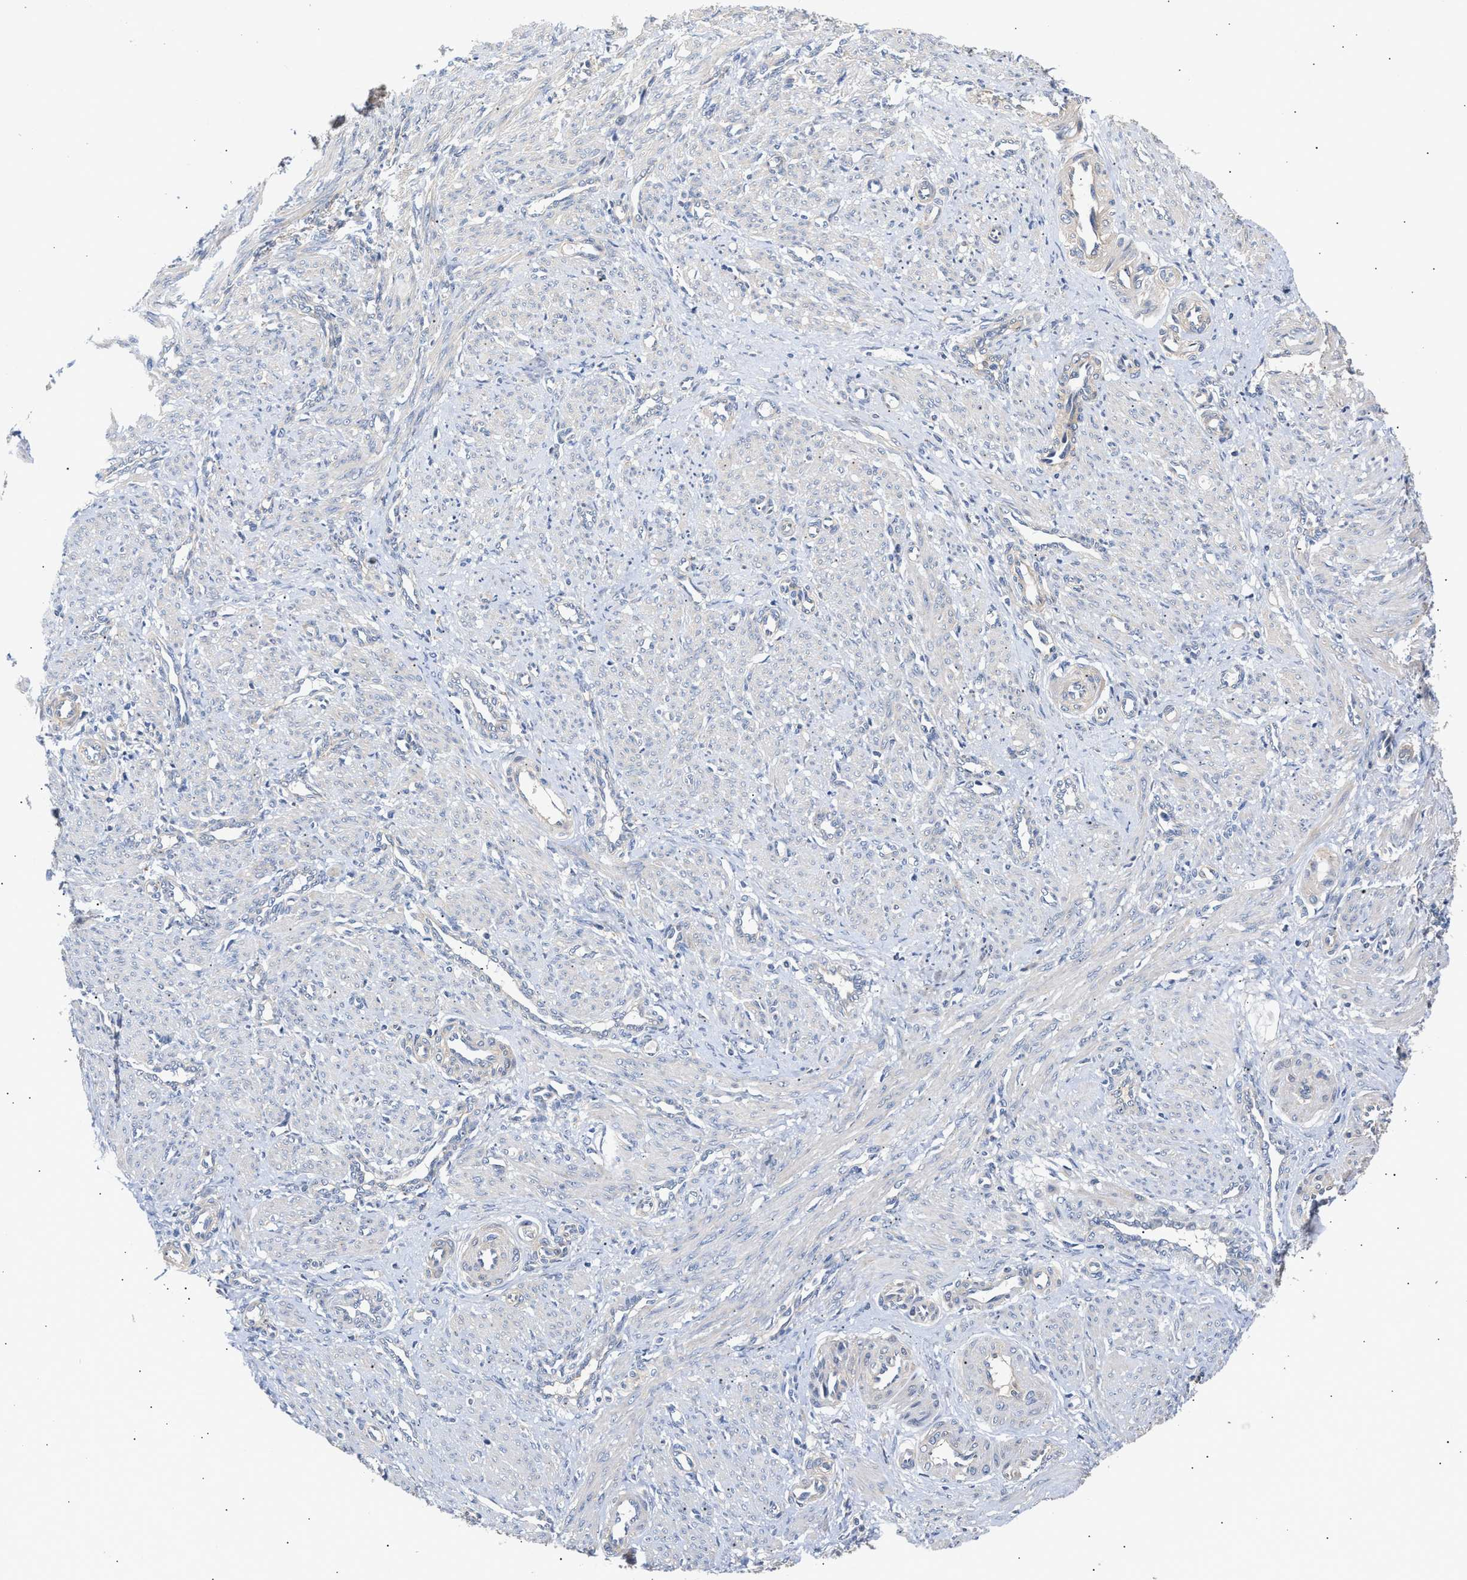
{"staining": {"intensity": "weak", "quantity": "<25%", "location": "cytoplasmic/membranous"}, "tissue": "smooth muscle", "cell_type": "Smooth muscle cells", "image_type": "normal", "snomed": [{"axis": "morphology", "description": "Normal tissue, NOS"}, {"axis": "topography", "description": "Endometrium"}], "caption": "Immunohistochemistry (IHC) image of benign smooth muscle: human smooth muscle stained with DAB (3,3'-diaminobenzidine) displays no significant protein positivity in smooth muscle cells.", "gene": "CCDC146", "patient": {"sex": "female", "age": 33}}